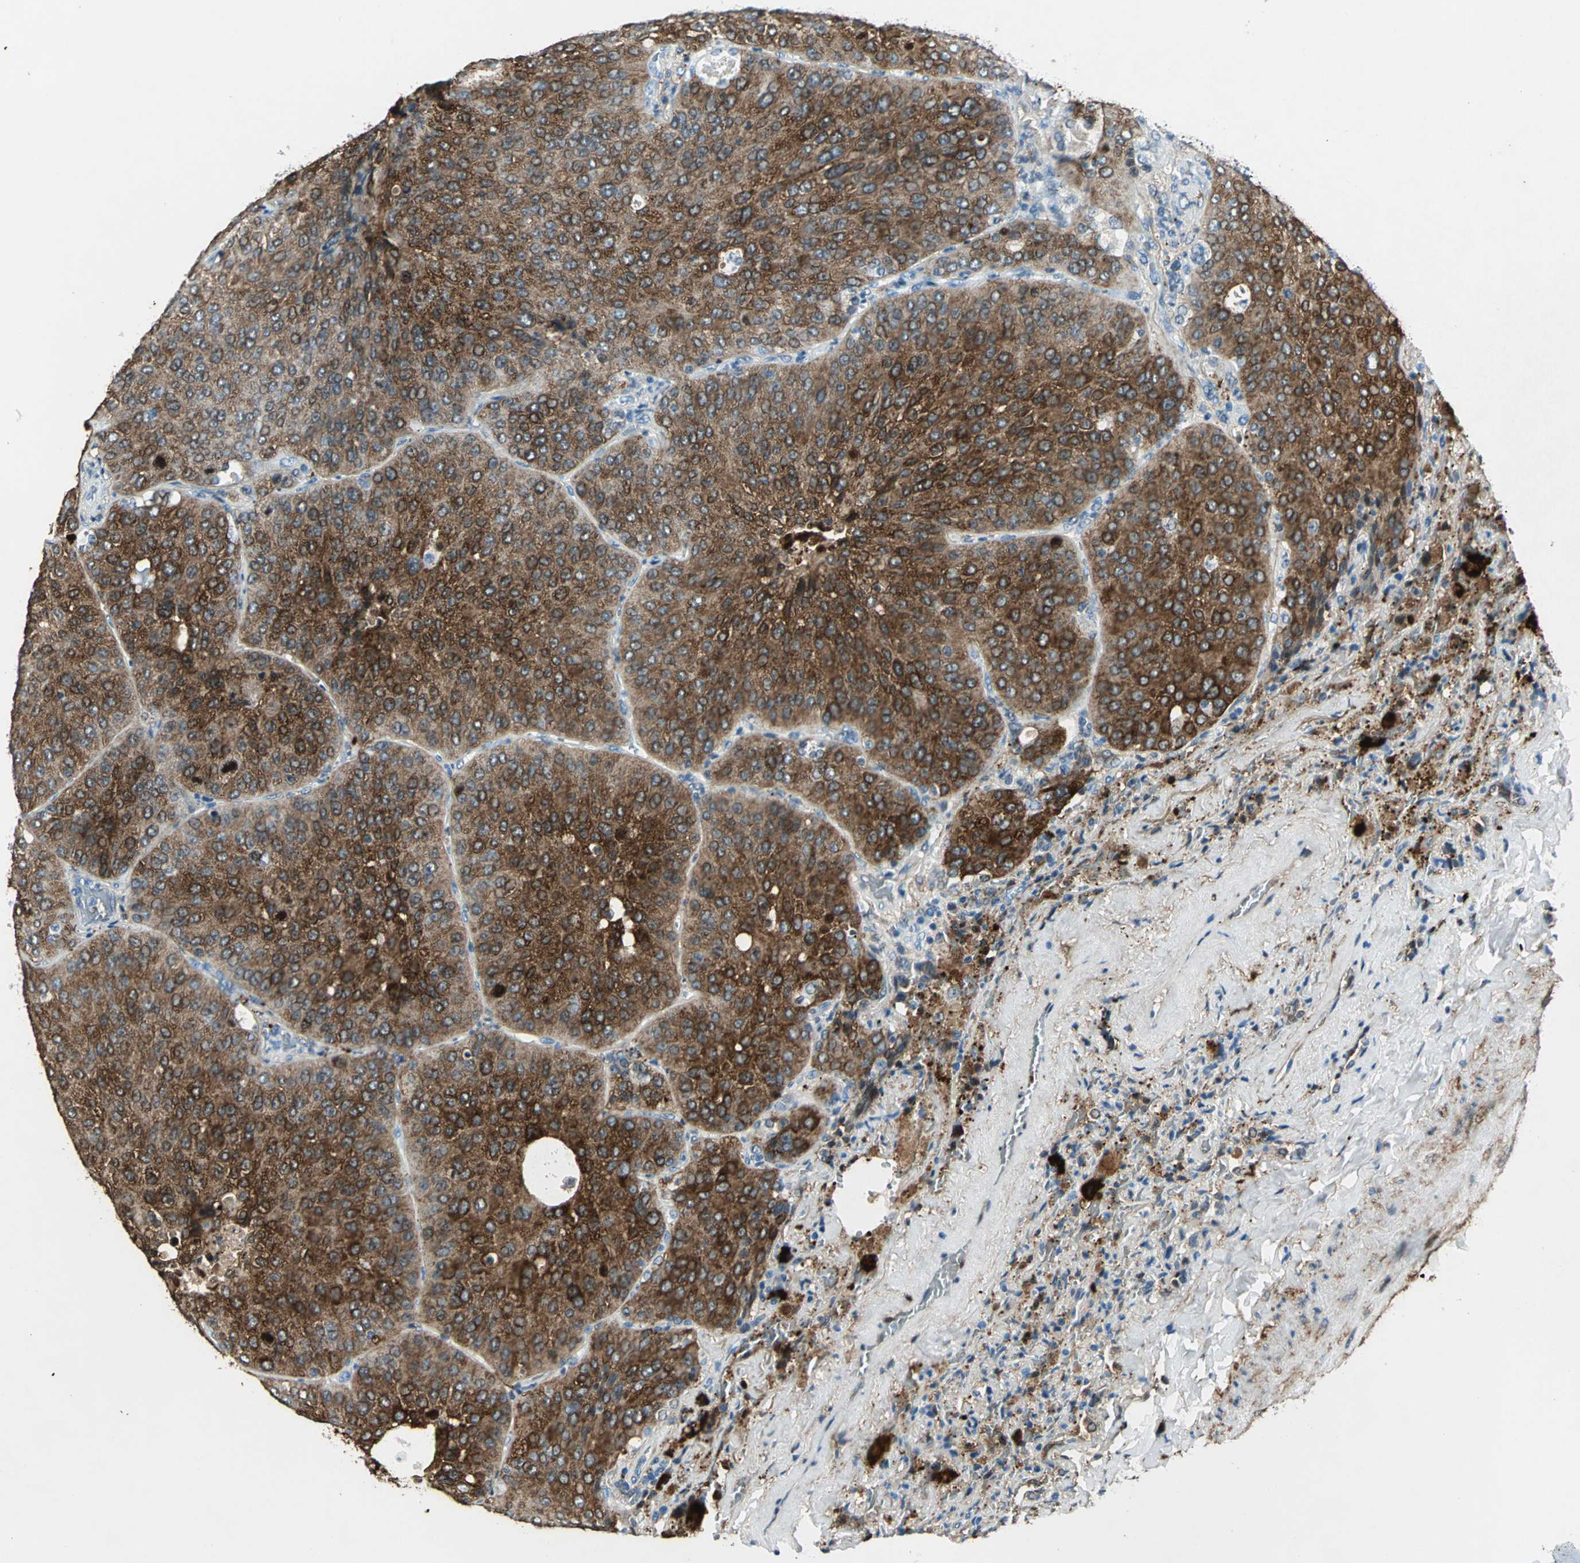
{"staining": {"intensity": "strong", "quantity": ">75%", "location": "cytoplasmic/membranous"}, "tissue": "lung cancer", "cell_type": "Tumor cells", "image_type": "cancer", "snomed": [{"axis": "morphology", "description": "Squamous cell carcinoma, NOS"}, {"axis": "topography", "description": "Lung"}], "caption": "Squamous cell carcinoma (lung) stained with immunohistochemistry exhibits strong cytoplasmic/membranous positivity in approximately >75% of tumor cells.", "gene": "HSPB1", "patient": {"sex": "male", "age": 54}}